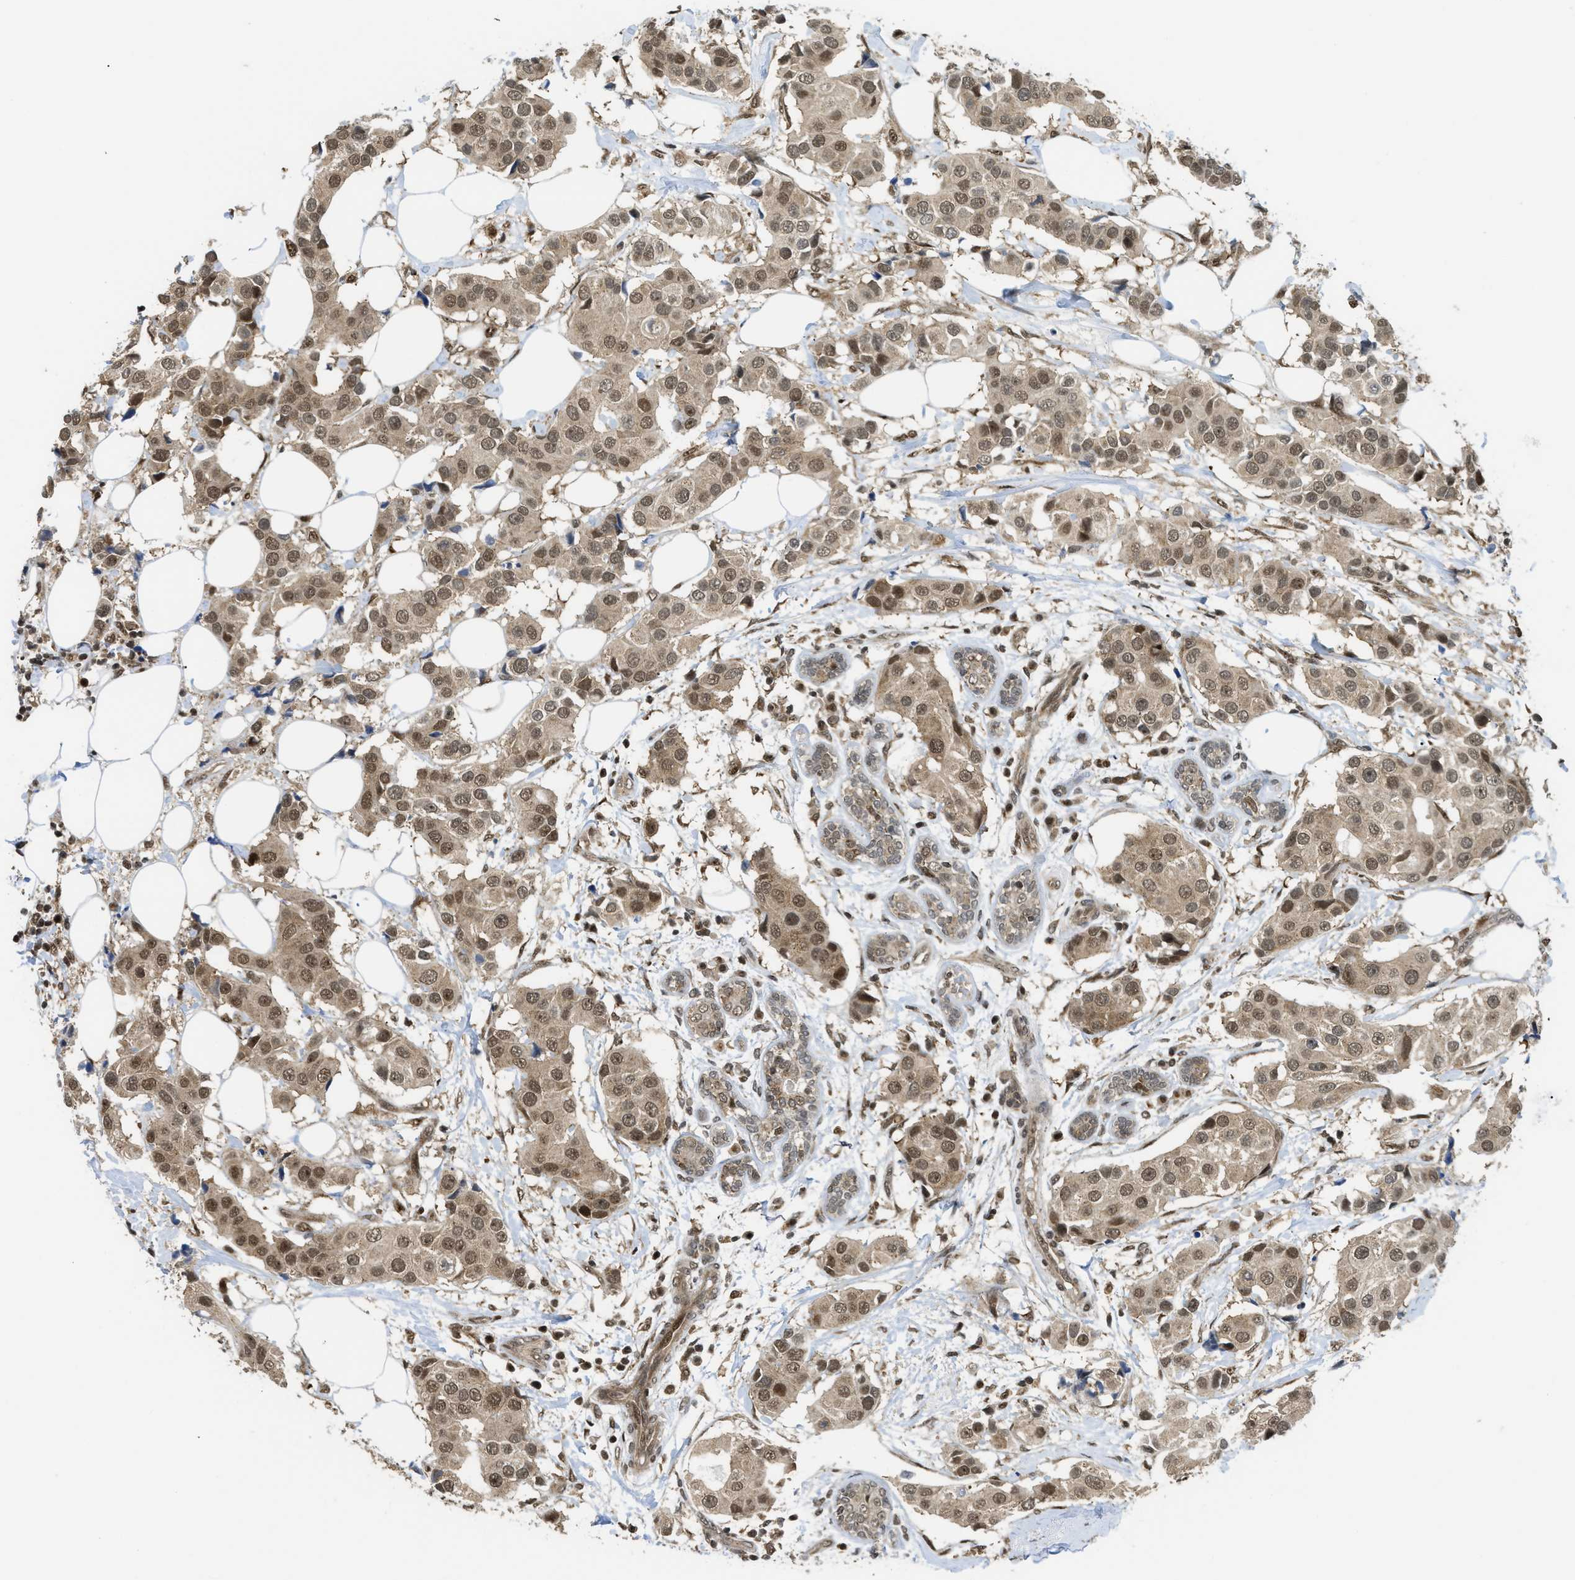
{"staining": {"intensity": "moderate", "quantity": ">75%", "location": "cytoplasmic/membranous,nuclear"}, "tissue": "breast cancer", "cell_type": "Tumor cells", "image_type": "cancer", "snomed": [{"axis": "morphology", "description": "Normal tissue, NOS"}, {"axis": "morphology", "description": "Duct carcinoma"}, {"axis": "topography", "description": "Breast"}], "caption": "IHC histopathology image of breast intraductal carcinoma stained for a protein (brown), which displays medium levels of moderate cytoplasmic/membranous and nuclear staining in about >75% of tumor cells.", "gene": "TACC1", "patient": {"sex": "female", "age": 39}}